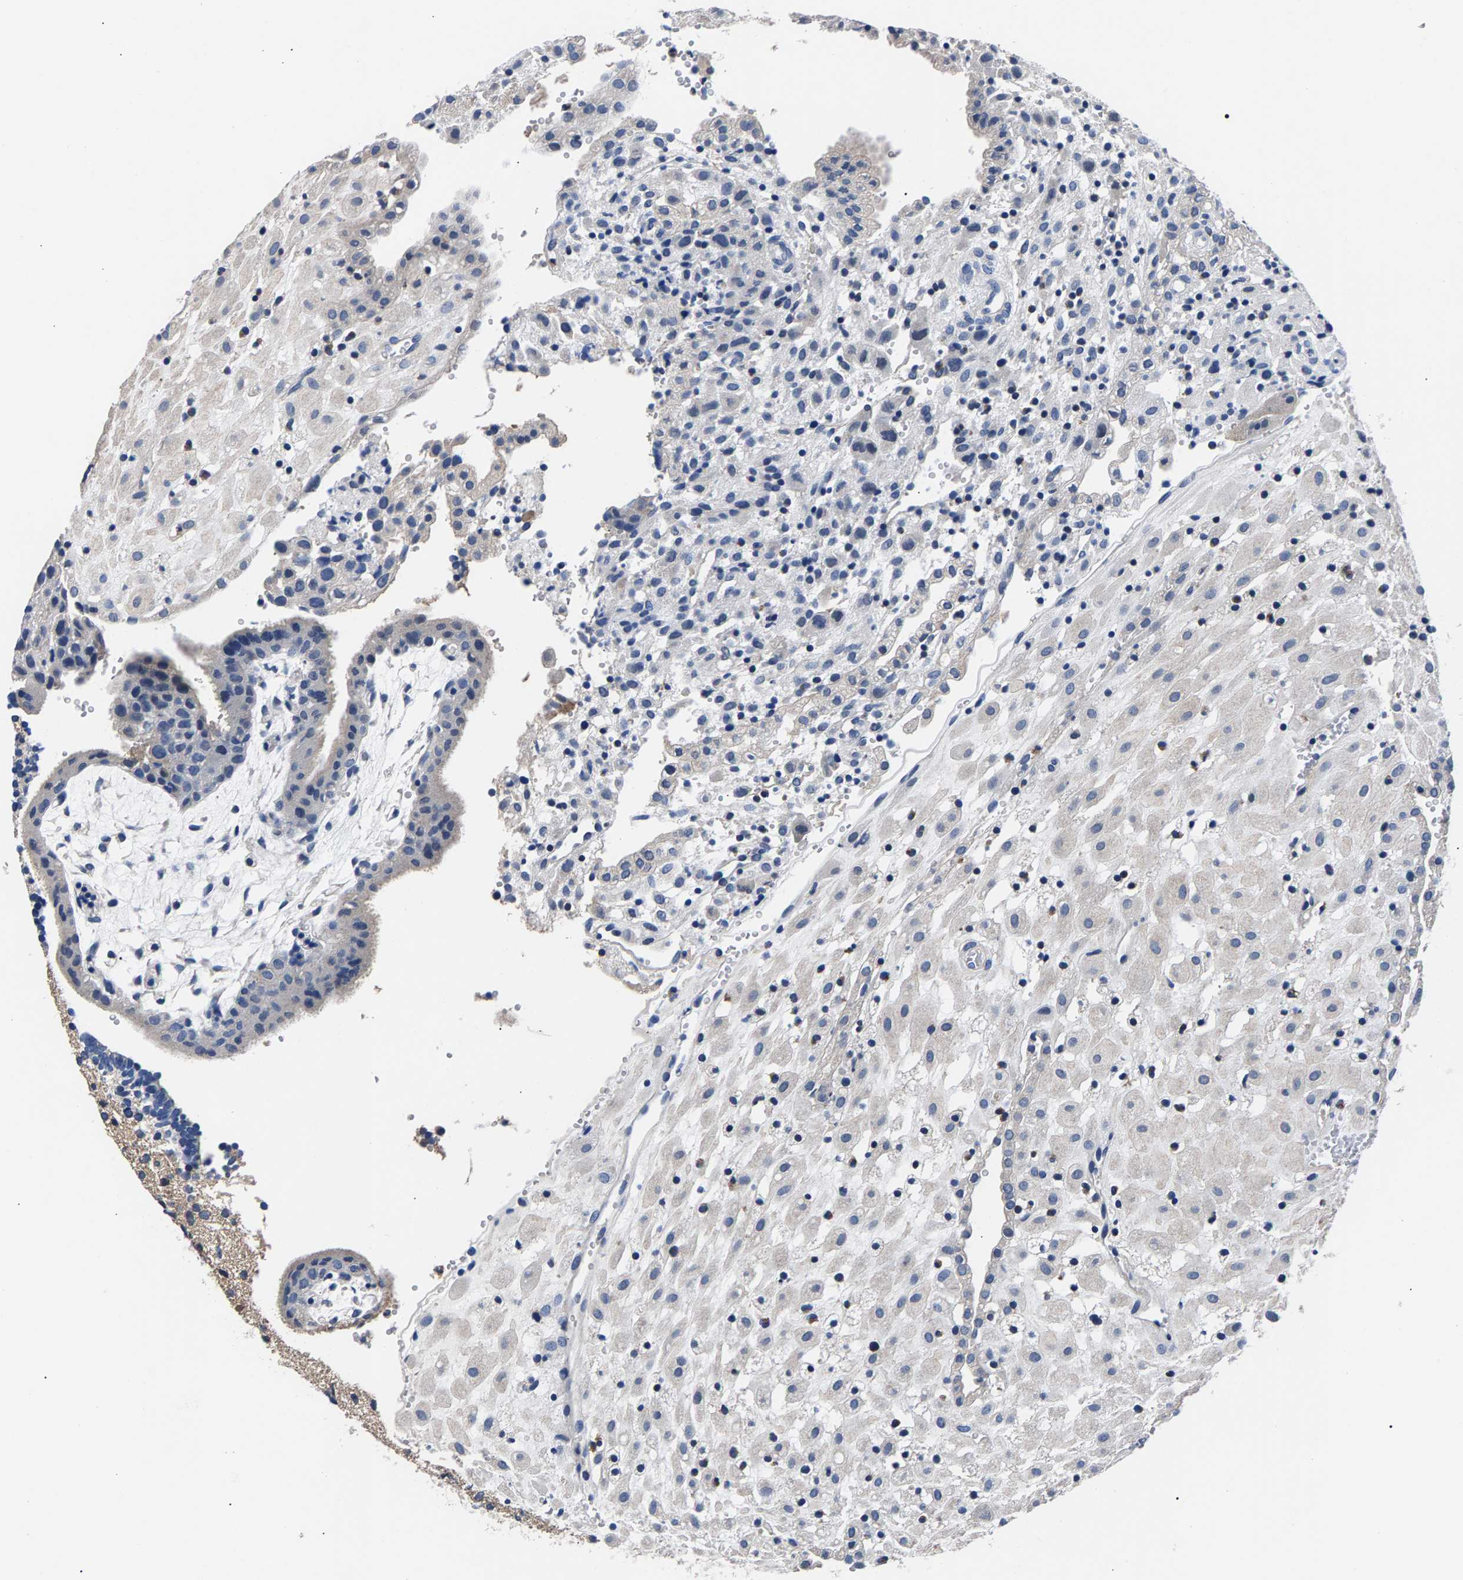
{"staining": {"intensity": "moderate", "quantity": ">75%", "location": "cytoplasmic/membranous"}, "tissue": "placenta", "cell_type": "Decidual cells", "image_type": "normal", "snomed": [{"axis": "morphology", "description": "Normal tissue, NOS"}, {"axis": "topography", "description": "Placenta"}], "caption": "Moderate cytoplasmic/membranous positivity for a protein is appreciated in about >75% of decidual cells of unremarkable placenta using immunohistochemistry.", "gene": "PHF24", "patient": {"sex": "female", "age": 18}}